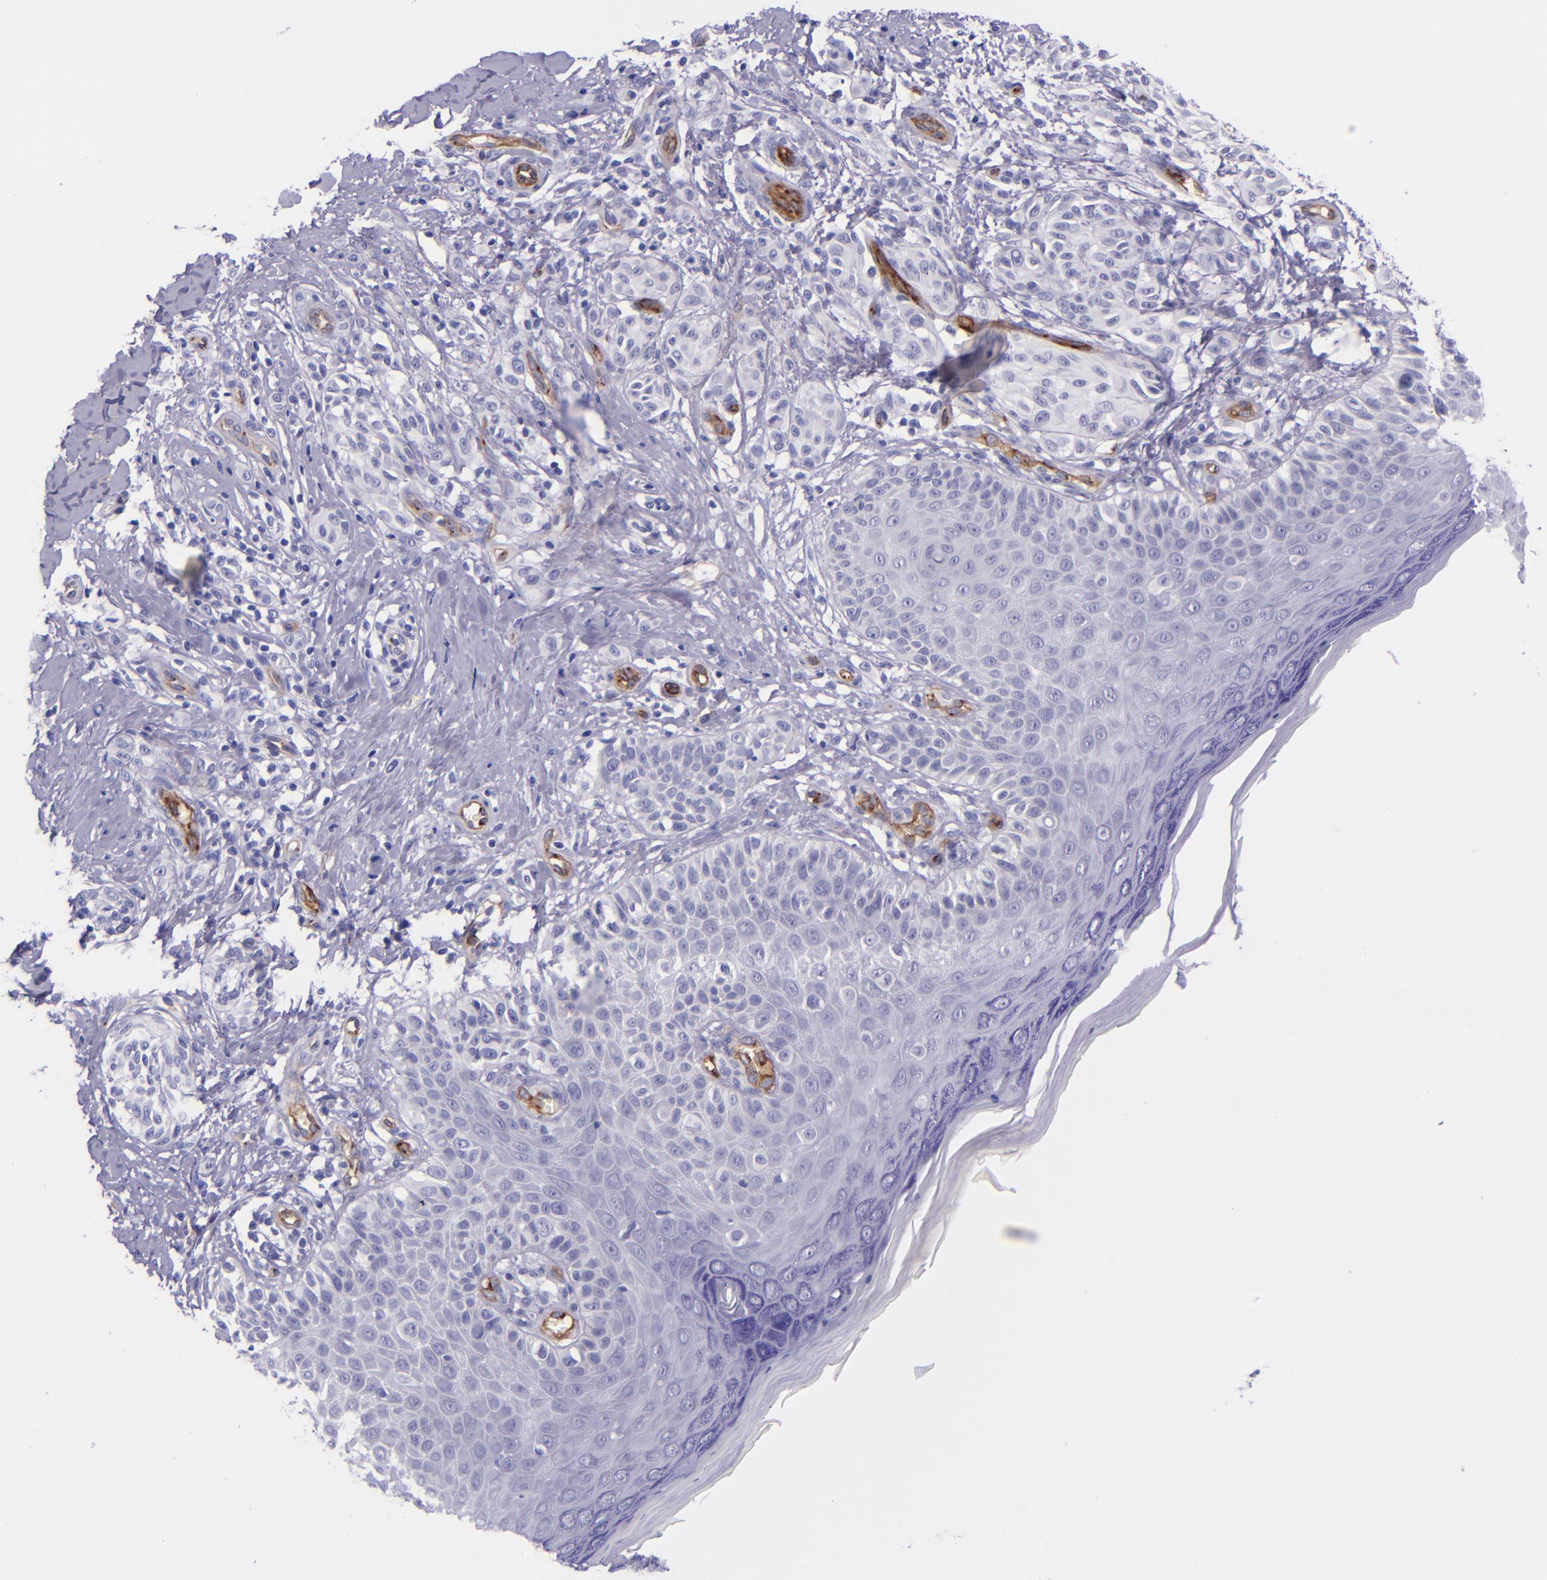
{"staining": {"intensity": "negative", "quantity": "none", "location": "none"}, "tissue": "melanoma", "cell_type": "Tumor cells", "image_type": "cancer", "snomed": [{"axis": "morphology", "description": "Malignant melanoma, NOS"}, {"axis": "topography", "description": "Skin"}], "caption": "Protein analysis of melanoma demonstrates no significant staining in tumor cells.", "gene": "NOS3", "patient": {"sex": "male", "age": 57}}